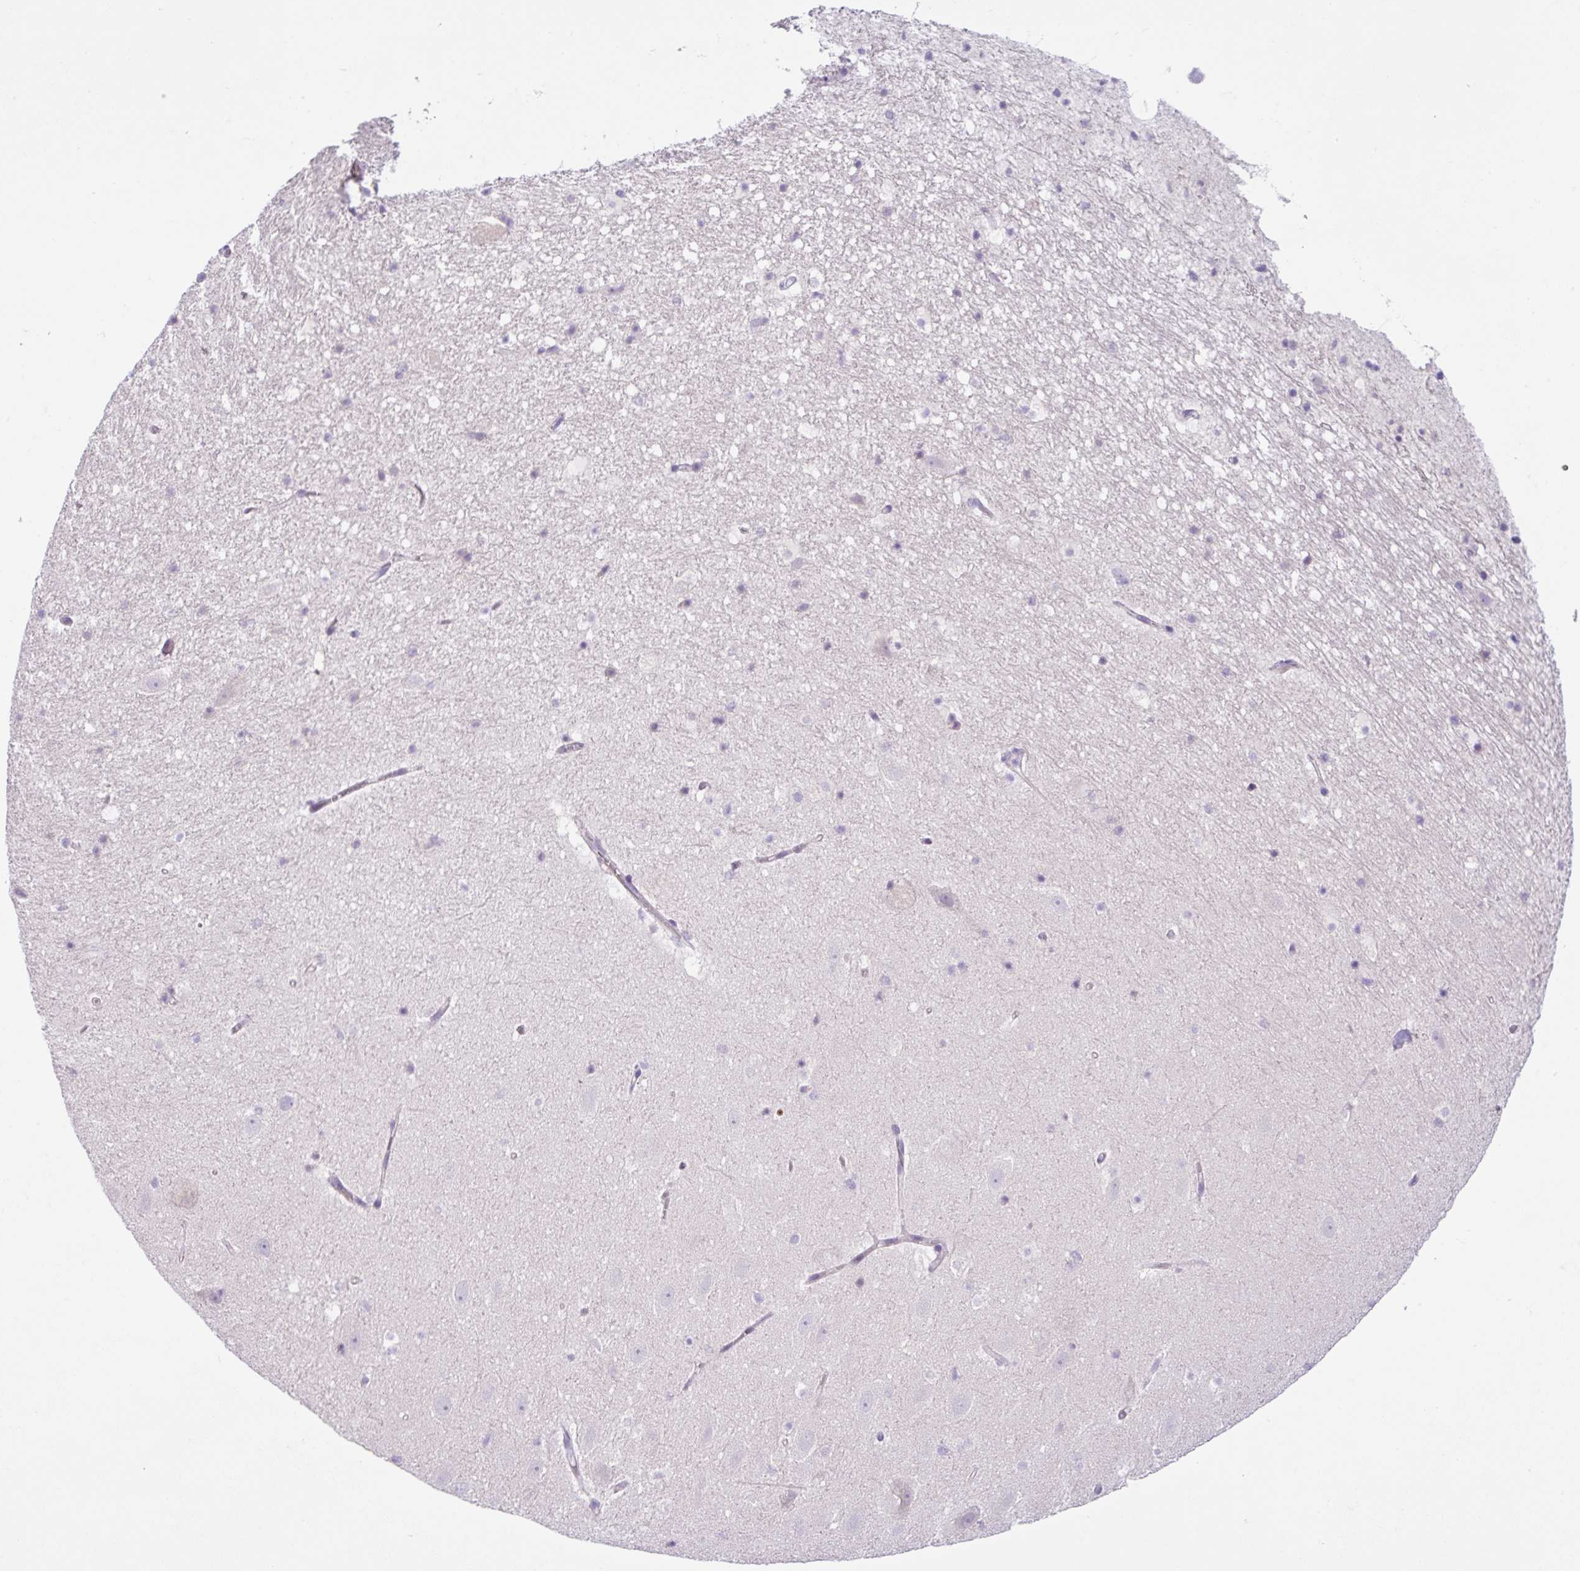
{"staining": {"intensity": "negative", "quantity": "none", "location": "none"}, "tissue": "hippocampus", "cell_type": "Glial cells", "image_type": "normal", "snomed": [{"axis": "morphology", "description": "Normal tissue, NOS"}, {"axis": "topography", "description": "Hippocampus"}], "caption": "High power microscopy photomicrograph of an immunohistochemistry micrograph of unremarkable hippocampus, revealing no significant expression in glial cells. (DAB IHC with hematoxylin counter stain).", "gene": "TONSL", "patient": {"sex": "male", "age": 37}}